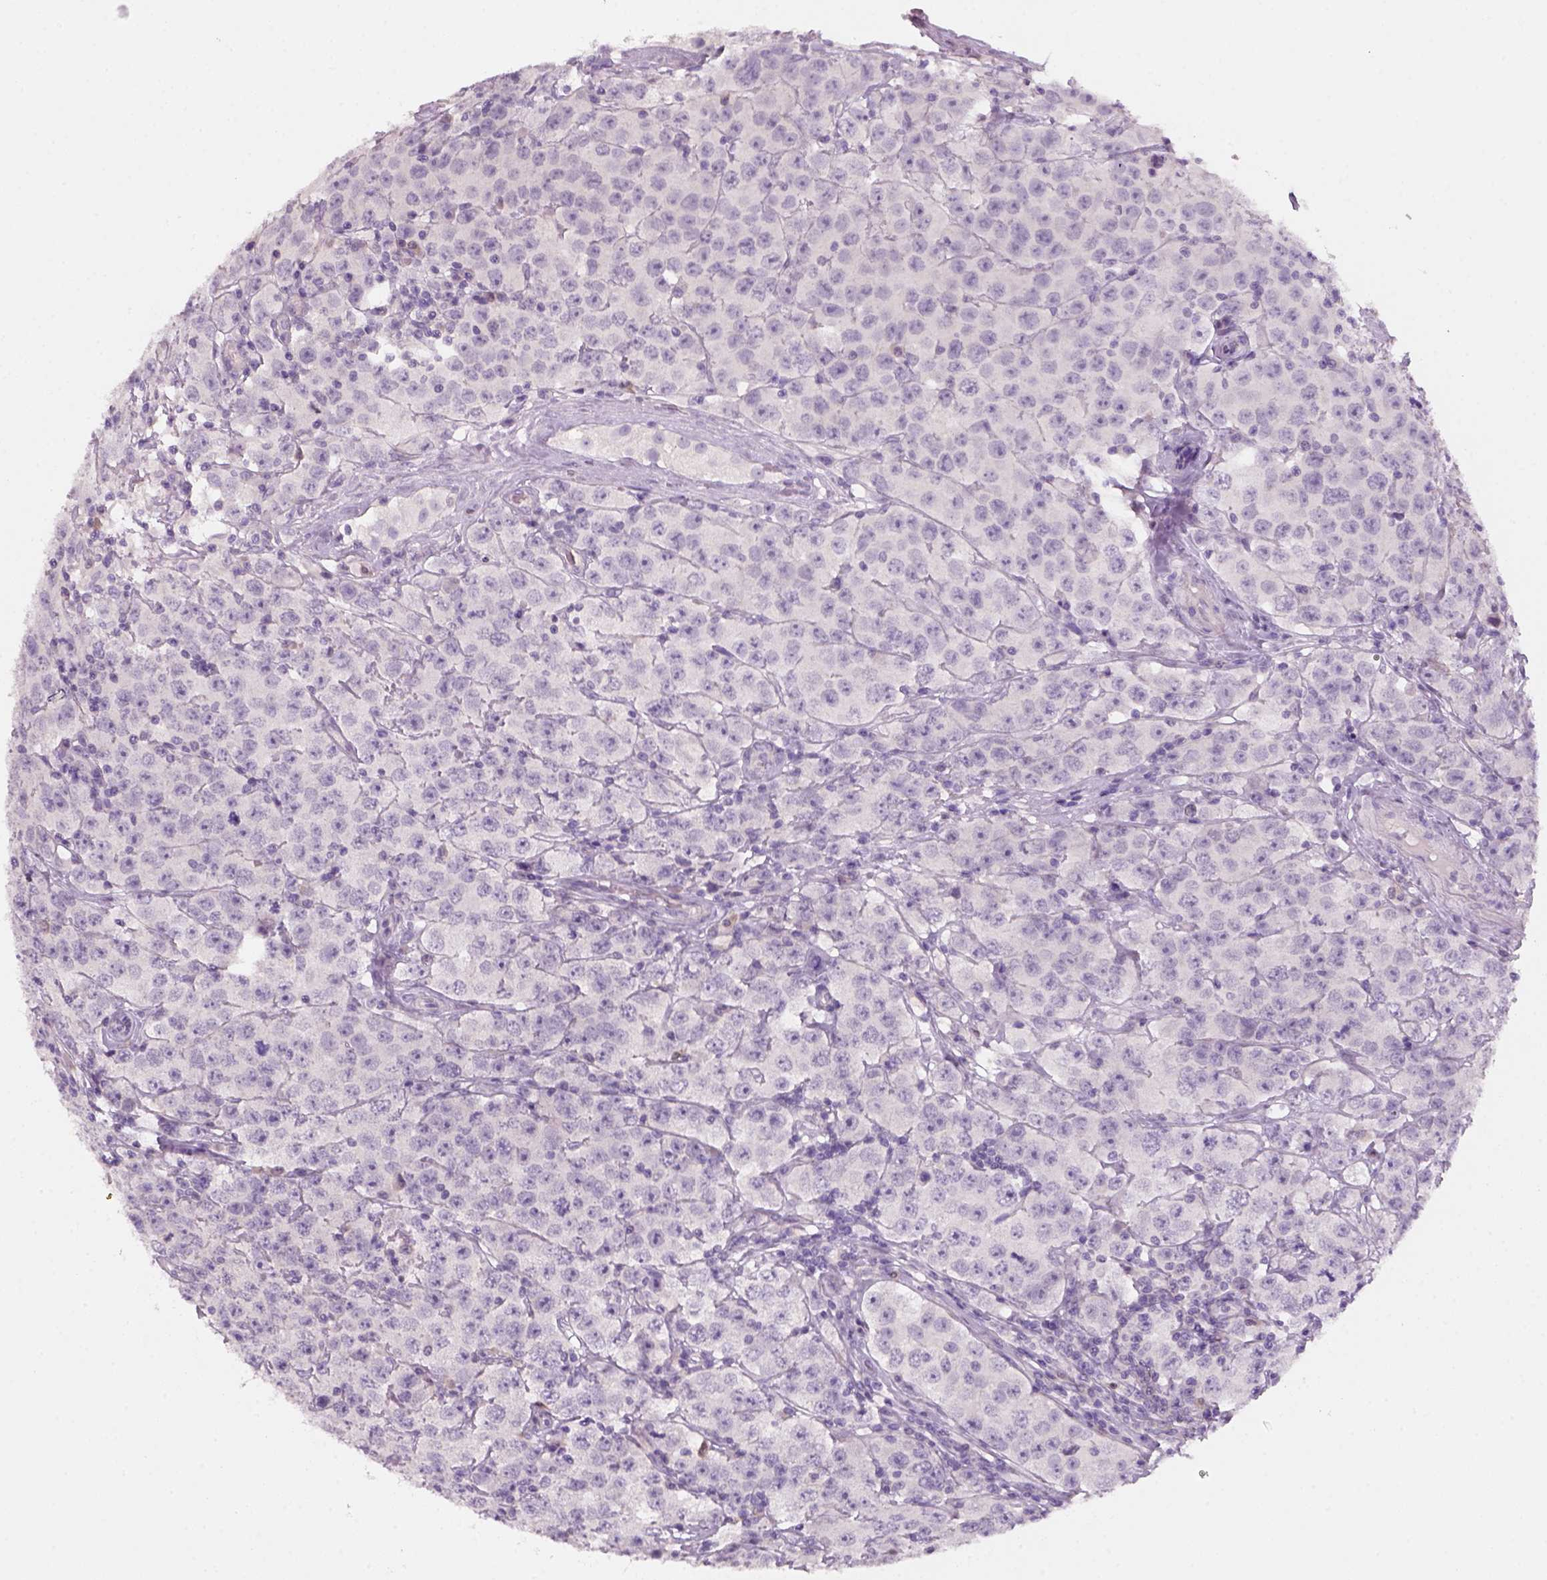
{"staining": {"intensity": "negative", "quantity": "none", "location": "none"}, "tissue": "testis cancer", "cell_type": "Tumor cells", "image_type": "cancer", "snomed": [{"axis": "morphology", "description": "Seminoma, NOS"}, {"axis": "topography", "description": "Testis"}], "caption": "High power microscopy micrograph of an immunohistochemistry photomicrograph of testis cancer (seminoma), revealing no significant staining in tumor cells. Brightfield microscopy of IHC stained with DAB (3,3'-diaminobenzidine) (brown) and hematoxylin (blue), captured at high magnification.", "gene": "KRT25", "patient": {"sex": "male", "age": 52}}